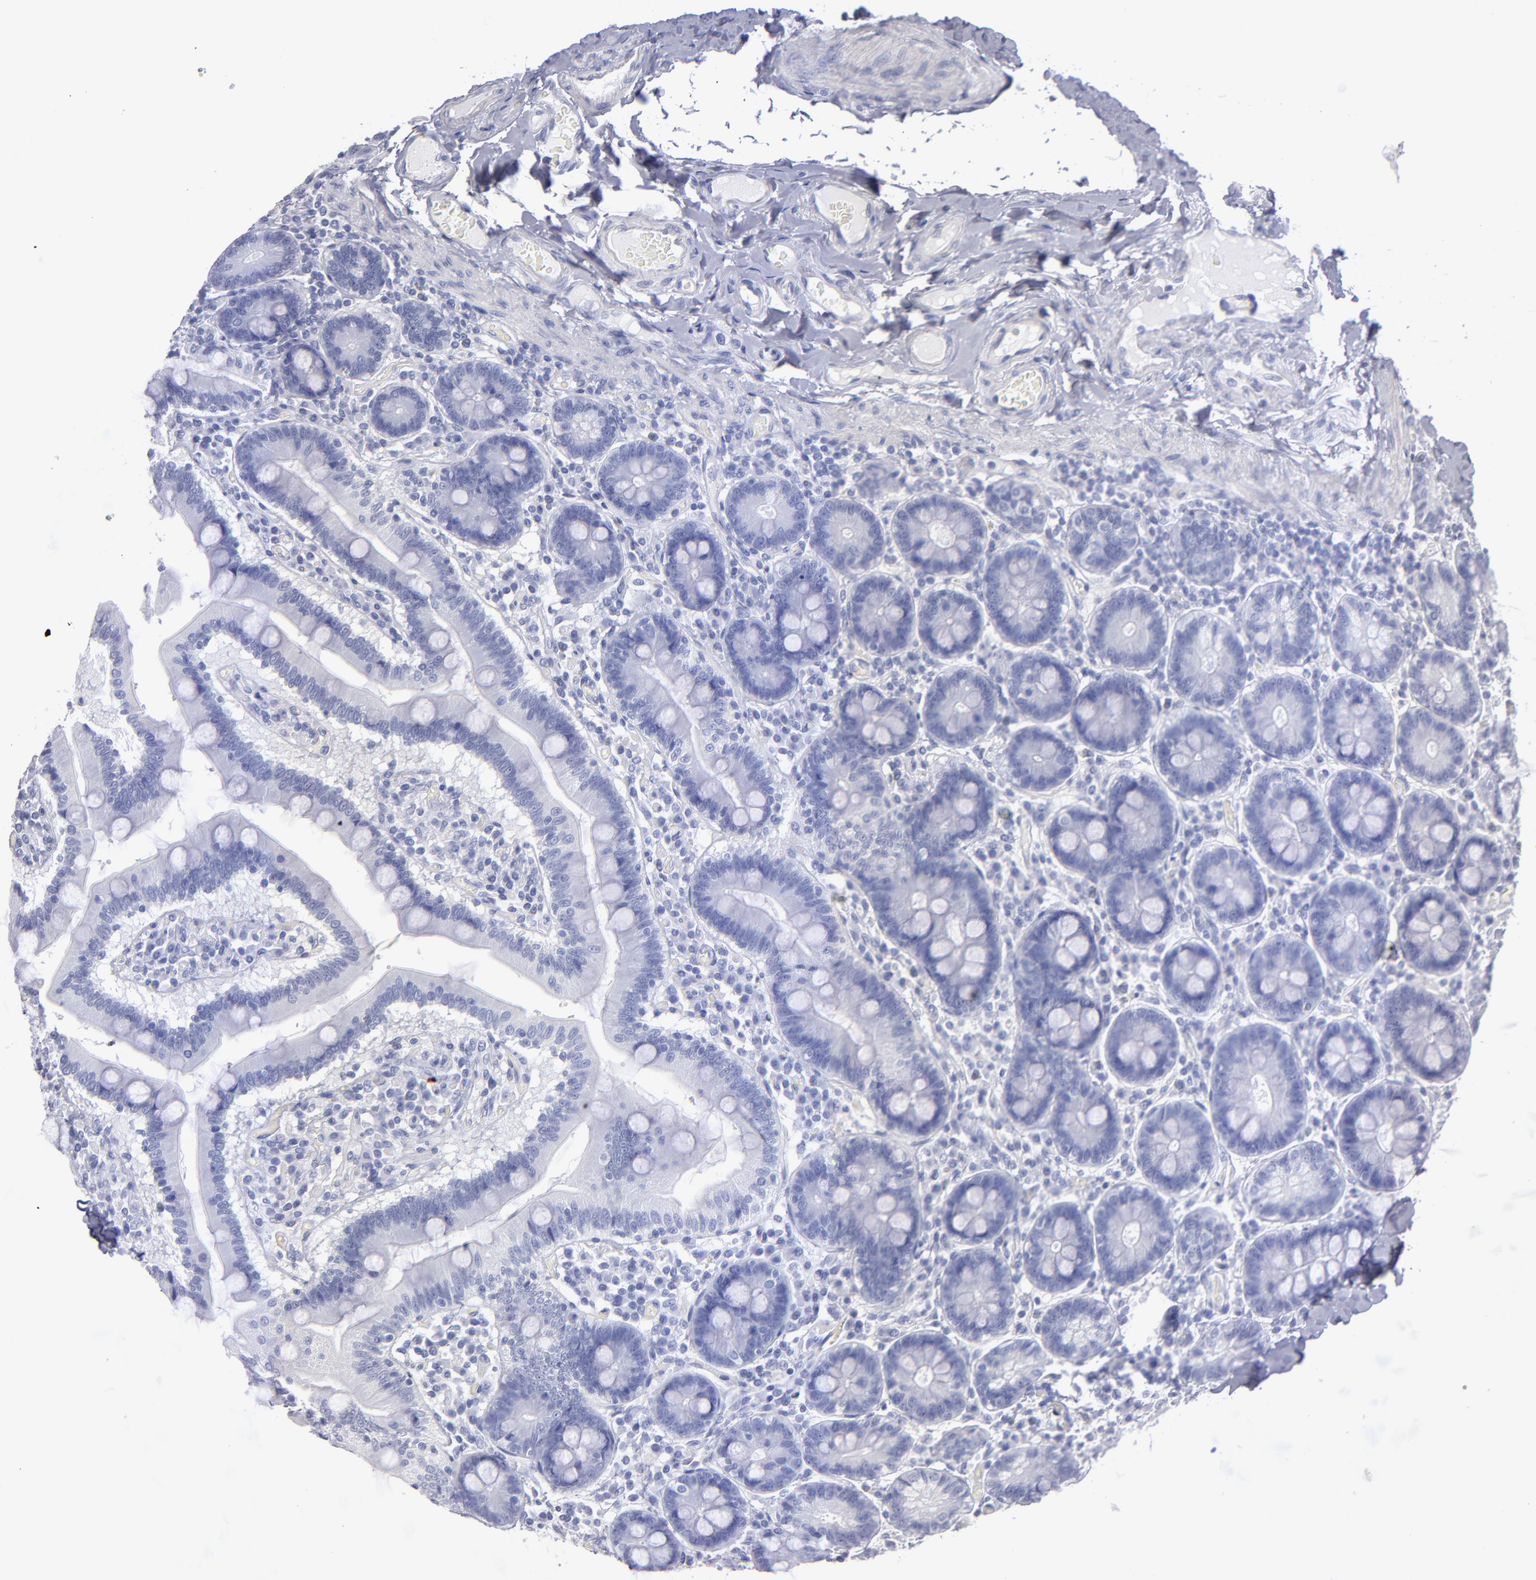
{"staining": {"intensity": "negative", "quantity": "none", "location": "none"}, "tissue": "duodenum", "cell_type": "Glandular cells", "image_type": "normal", "snomed": [{"axis": "morphology", "description": "Normal tissue, NOS"}, {"axis": "topography", "description": "Duodenum"}], "caption": "Immunohistochemical staining of benign human duodenum displays no significant expression in glandular cells.", "gene": "MB", "patient": {"sex": "male", "age": 66}}